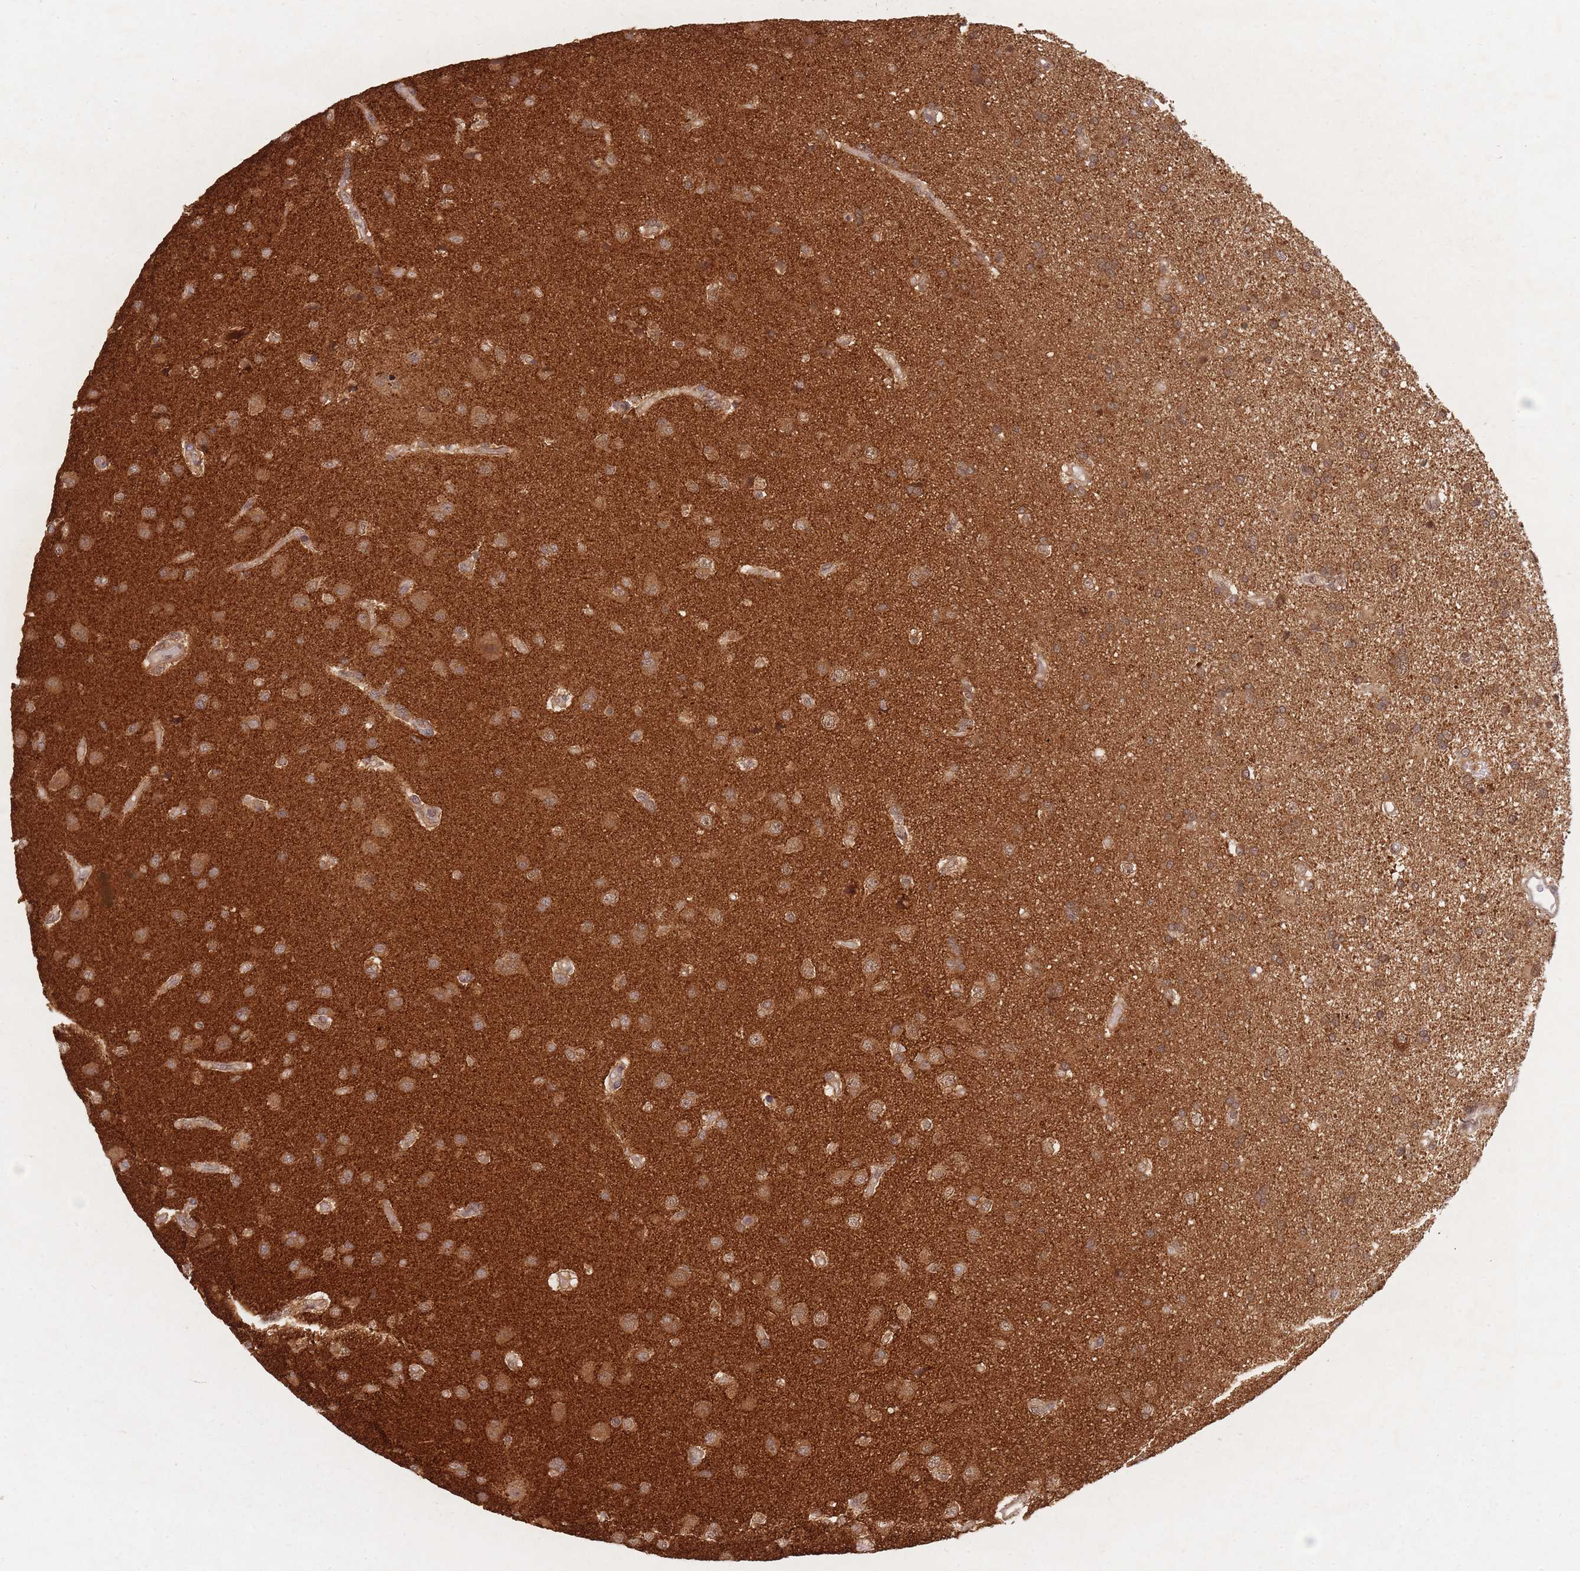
{"staining": {"intensity": "moderate", "quantity": ">75%", "location": "cytoplasmic/membranous"}, "tissue": "glioma", "cell_type": "Tumor cells", "image_type": "cancer", "snomed": [{"axis": "morphology", "description": "Glioma, malignant, High grade"}, {"axis": "topography", "description": "Brain"}], "caption": "Human glioma stained with a protein marker shows moderate staining in tumor cells.", "gene": "RADX", "patient": {"sex": "male", "age": 77}}